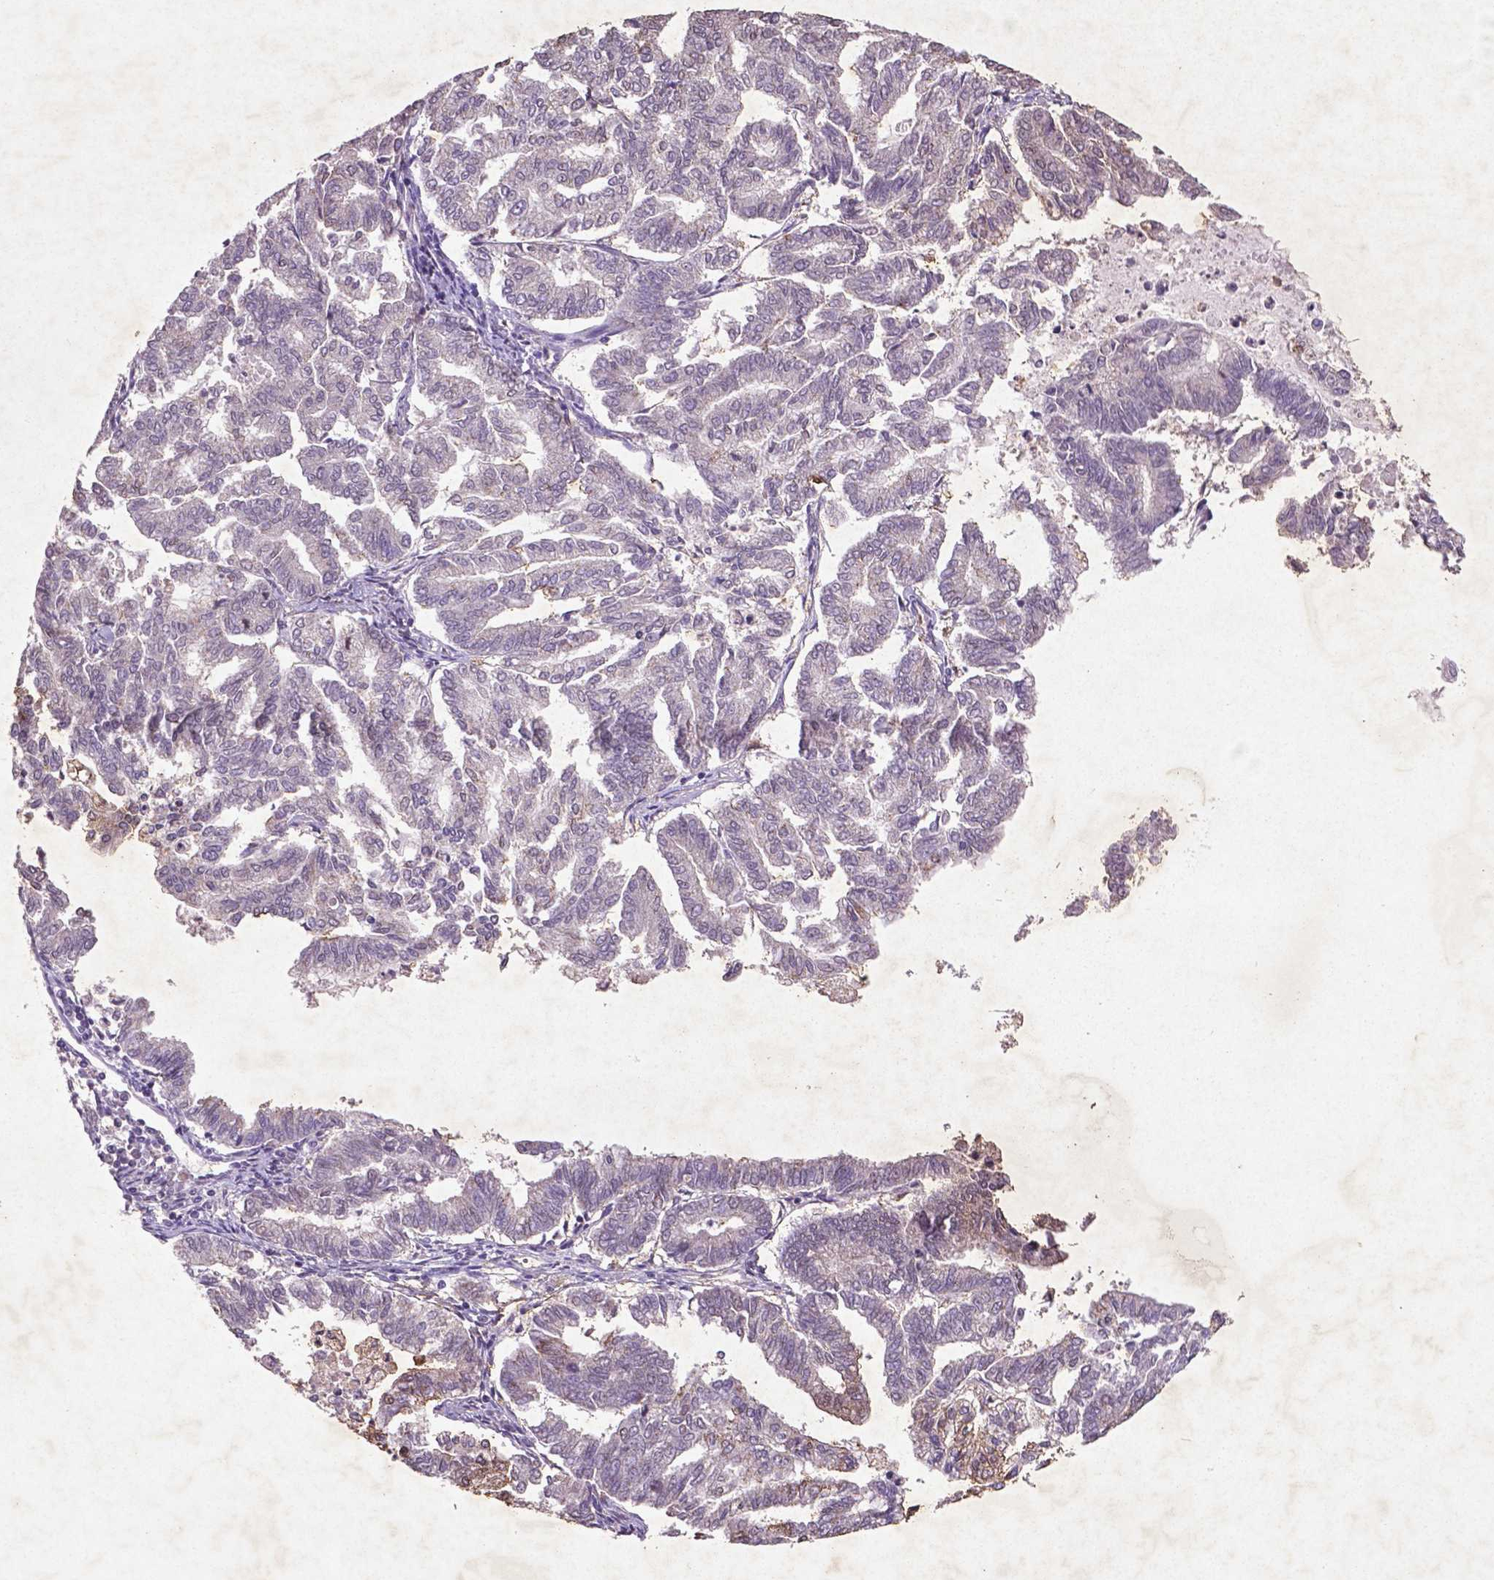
{"staining": {"intensity": "weak", "quantity": "<25%", "location": "cytoplasmic/membranous"}, "tissue": "endometrial cancer", "cell_type": "Tumor cells", "image_type": "cancer", "snomed": [{"axis": "morphology", "description": "Adenocarcinoma, NOS"}, {"axis": "topography", "description": "Endometrium"}], "caption": "The micrograph displays no significant expression in tumor cells of endometrial cancer (adenocarcinoma).", "gene": "MTOR", "patient": {"sex": "female", "age": 79}}